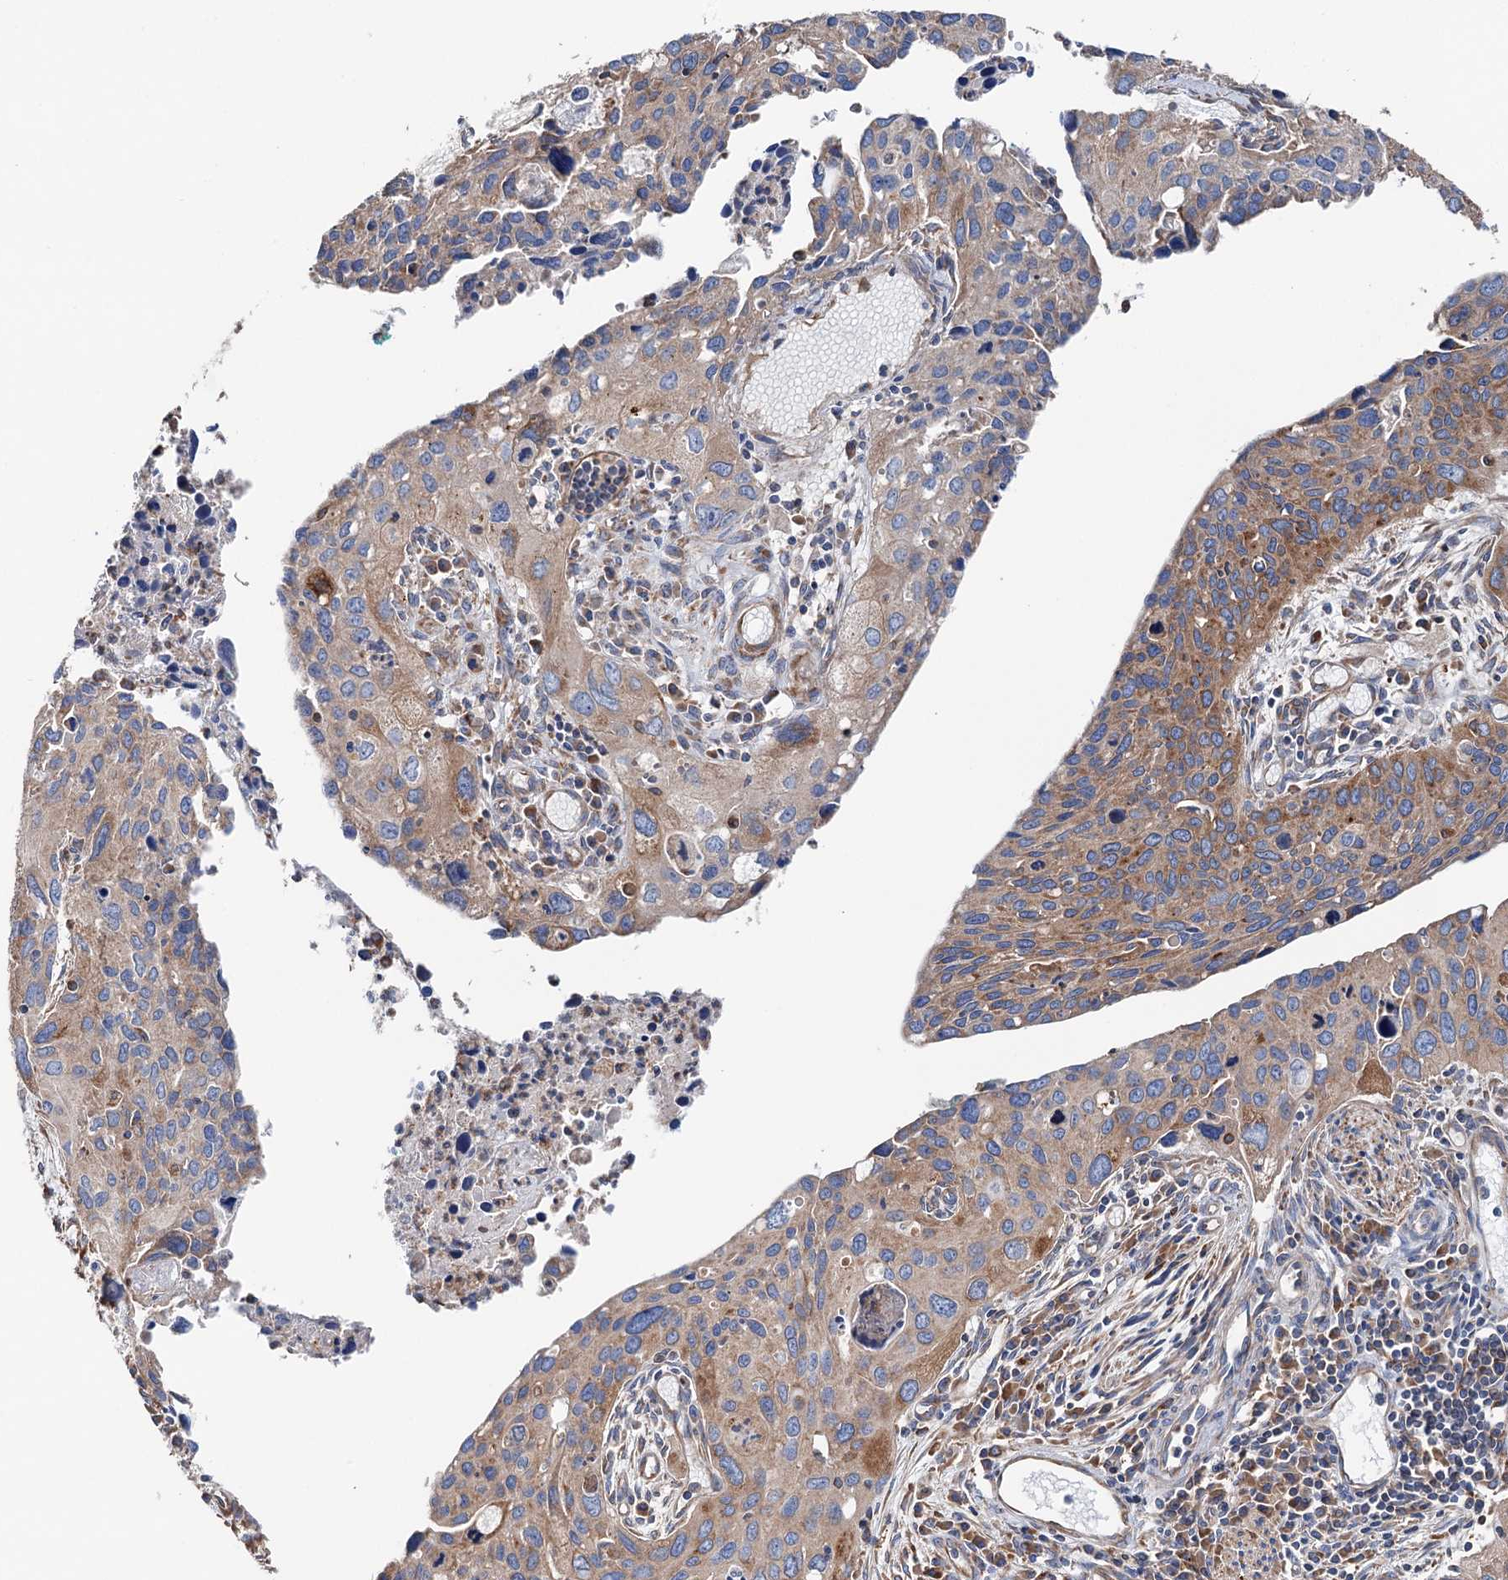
{"staining": {"intensity": "moderate", "quantity": ">75%", "location": "cytoplasmic/membranous"}, "tissue": "cervical cancer", "cell_type": "Tumor cells", "image_type": "cancer", "snomed": [{"axis": "morphology", "description": "Squamous cell carcinoma, NOS"}, {"axis": "topography", "description": "Cervix"}], "caption": "A histopathology image of squamous cell carcinoma (cervical) stained for a protein exhibits moderate cytoplasmic/membranous brown staining in tumor cells.", "gene": "ERP29", "patient": {"sex": "female", "age": 55}}